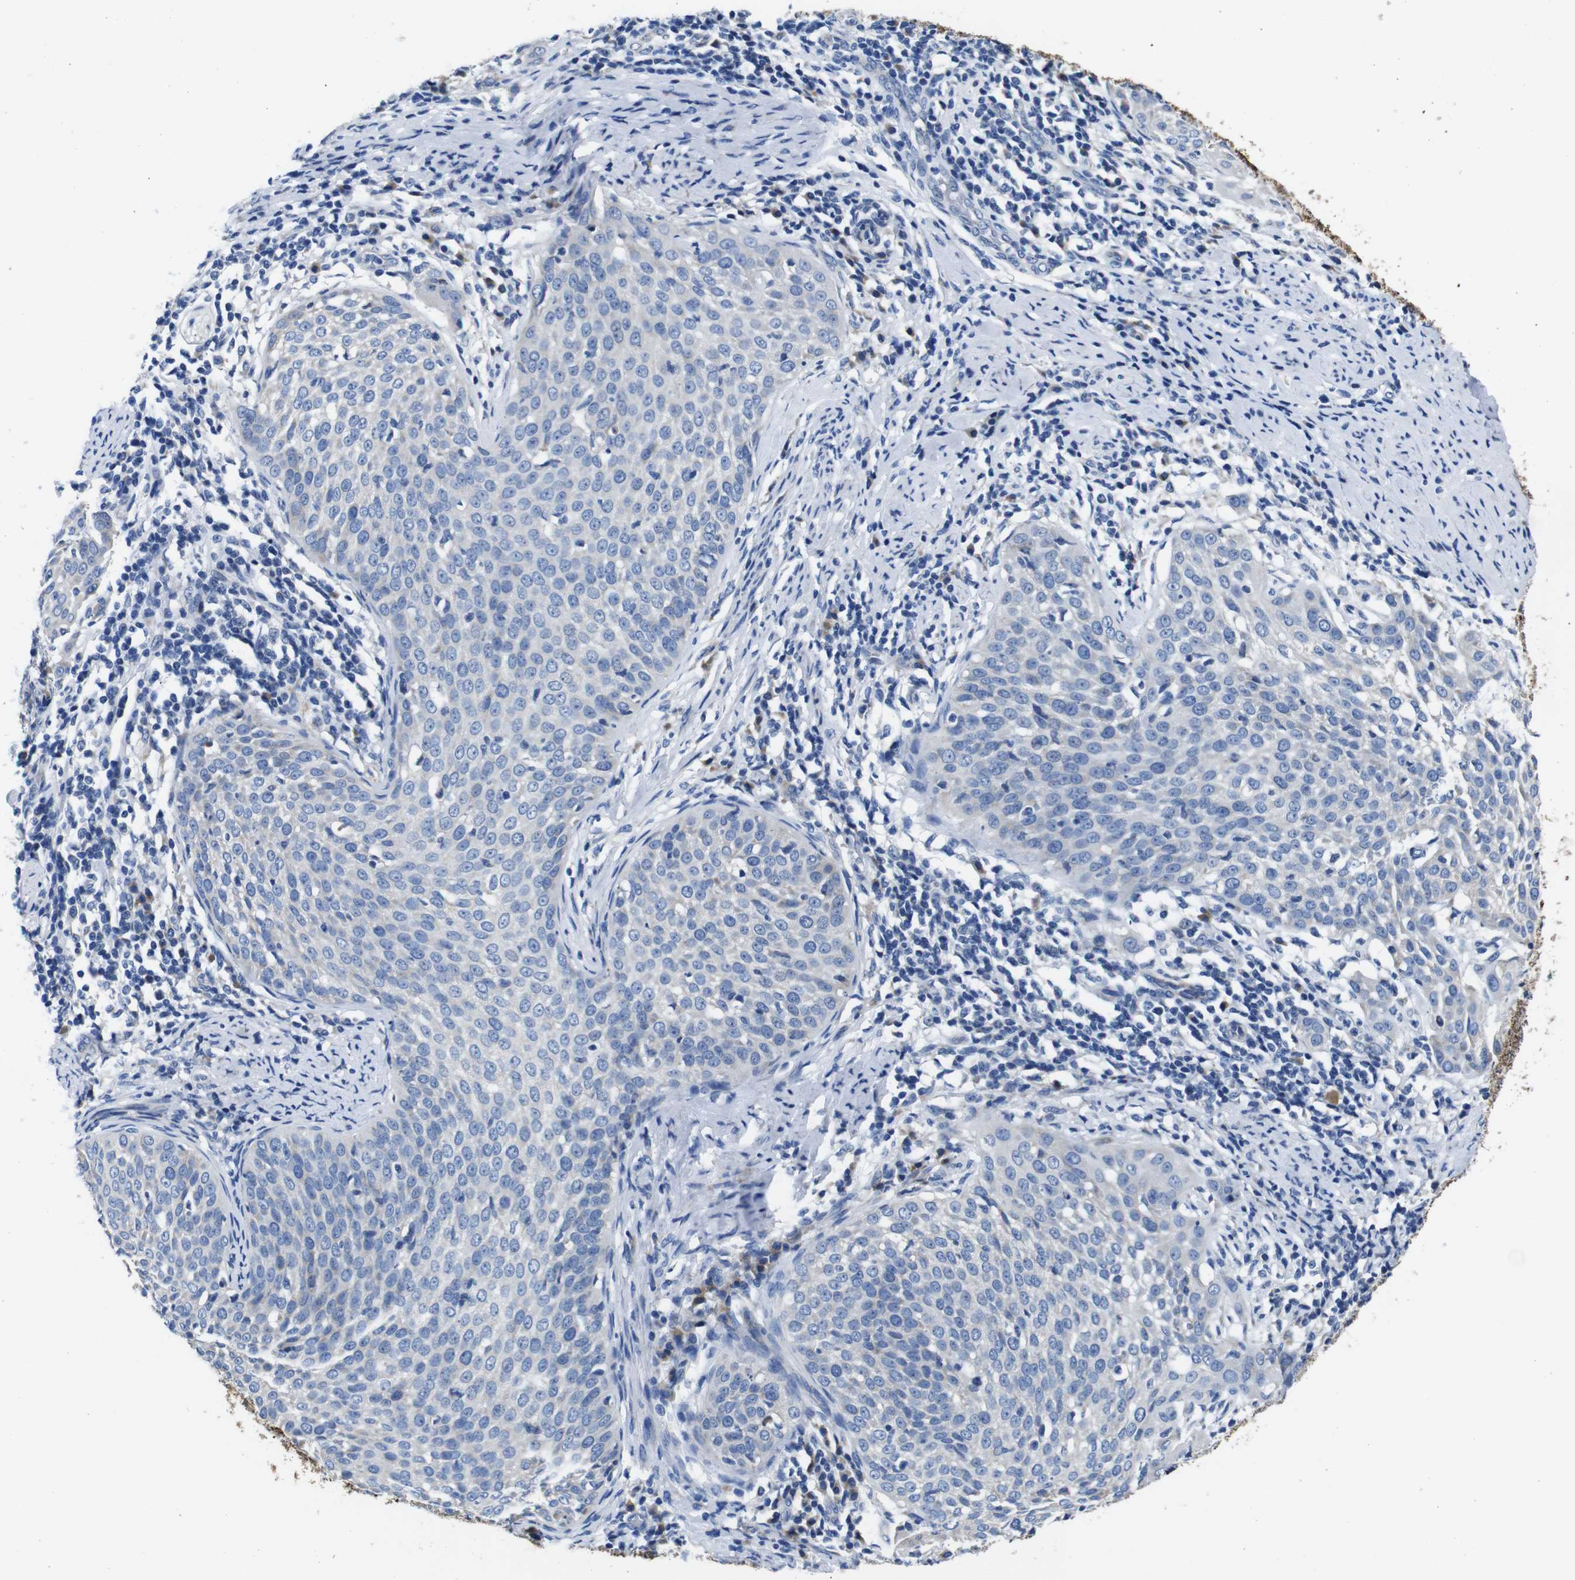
{"staining": {"intensity": "negative", "quantity": "none", "location": "none"}, "tissue": "cervical cancer", "cell_type": "Tumor cells", "image_type": "cancer", "snomed": [{"axis": "morphology", "description": "Squamous cell carcinoma, NOS"}, {"axis": "topography", "description": "Cervix"}], "caption": "A photomicrograph of cervical squamous cell carcinoma stained for a protein demonstrates no brown staining in tumor cells. (DAB (3,3'-diaminobenzidine) IHC visualized using brightfield microscopy, high magnification).", "gene": "SNX19", "patient": {"sex": "female", "age": 51}}